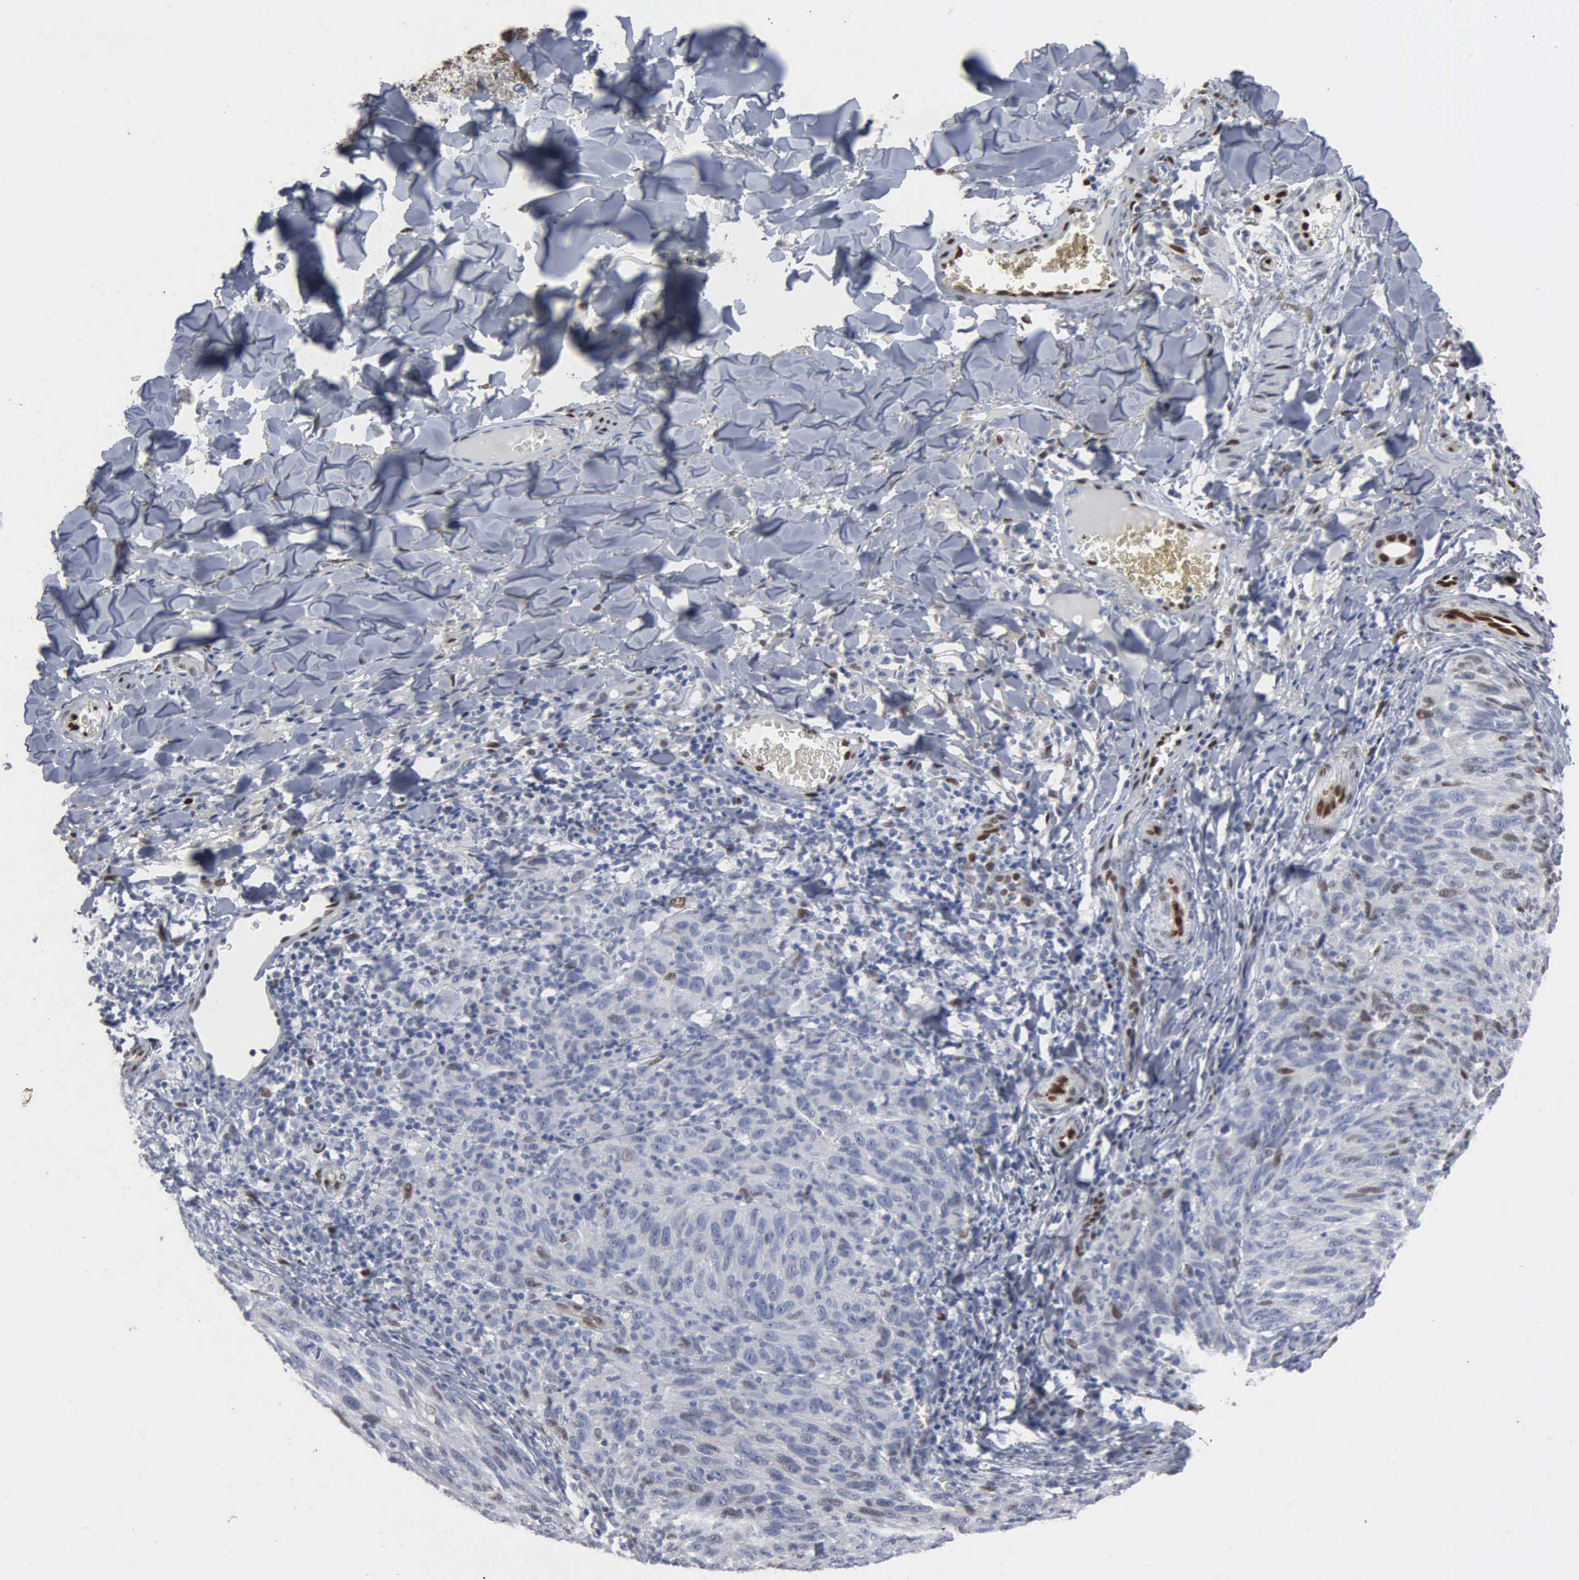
{"staining": {"intensity": "negative", "quantity": "none", "location": "none"}, "tissue": "melanoma", "cell_type": "Tumor cells", "image_type": "cancer", "snomed": [{"axis": "morphology", "description": "Malignant melanoma, NOS"}, {"axis": "topography", "description": "Skin"}], "caption": "IHC micrograph of melanoma stained for a protein (brown), which exhibits no staining in tumor cells.", "gene": "FGF2", "patient": {"sex": "male", "age": 76}}